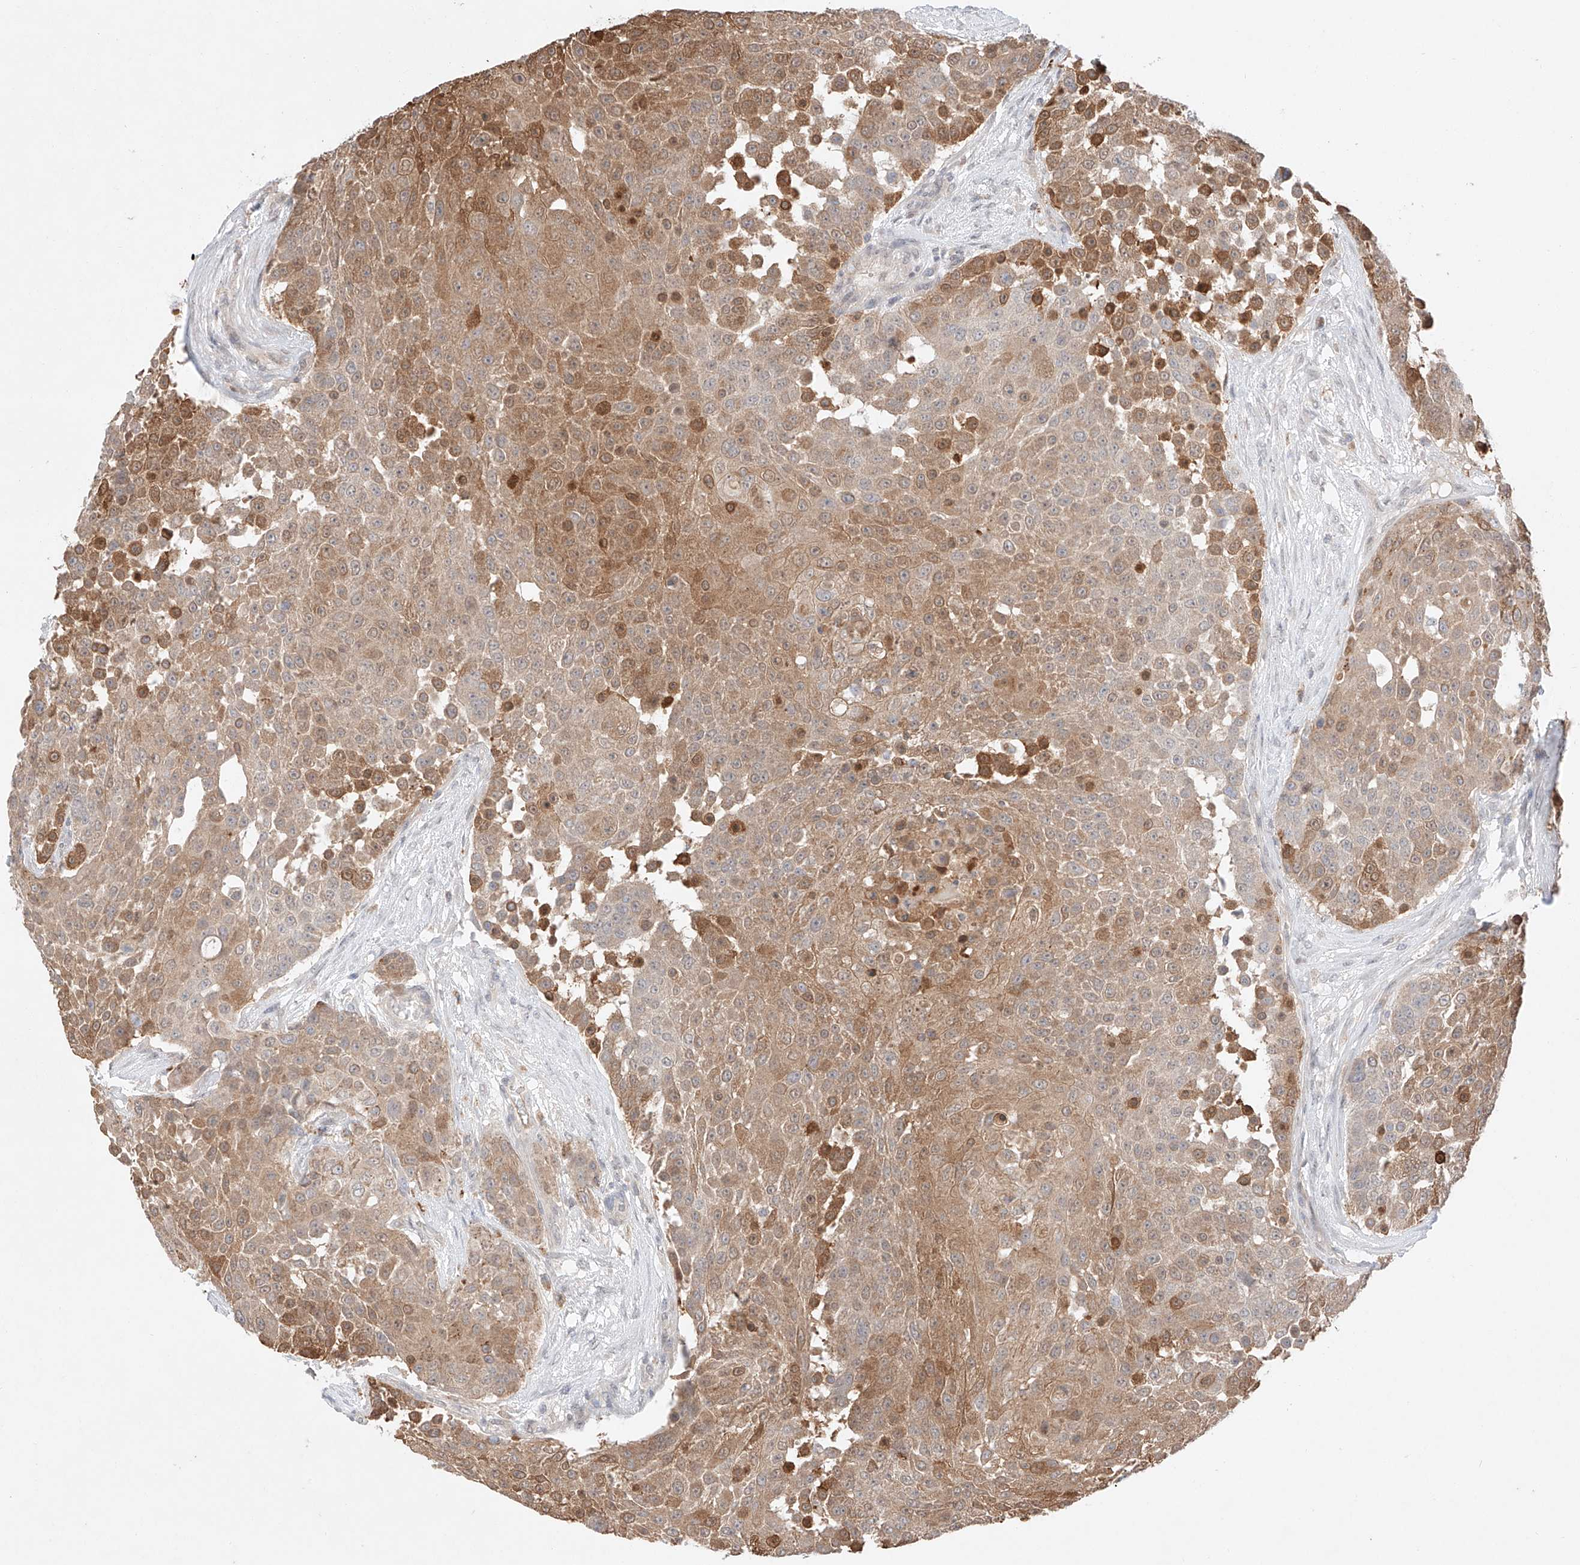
{"staining": {"intensity": "moderate", "quantity": ">75%", "location": "cytoplasmic/membranous,nuclear"}, "tissue": "urothelial cancer", "cell_type": "Tumor cells", "image_type": "cancer", "snomed": [{"axis": "morphology", "description": "Urothelial carcinoma, High grade"}, {"axis": "topography", "description": "Urinary bladder"}], "caption": "Immunohistochemical staining of urothelial cancer reveals medium levels of moderate cytoplasmic/membranous and nuclear protein positivity in about >75% of tumor cells.", "gene": "GCNT1", "patient": {"sex": "female", "age": 63}}